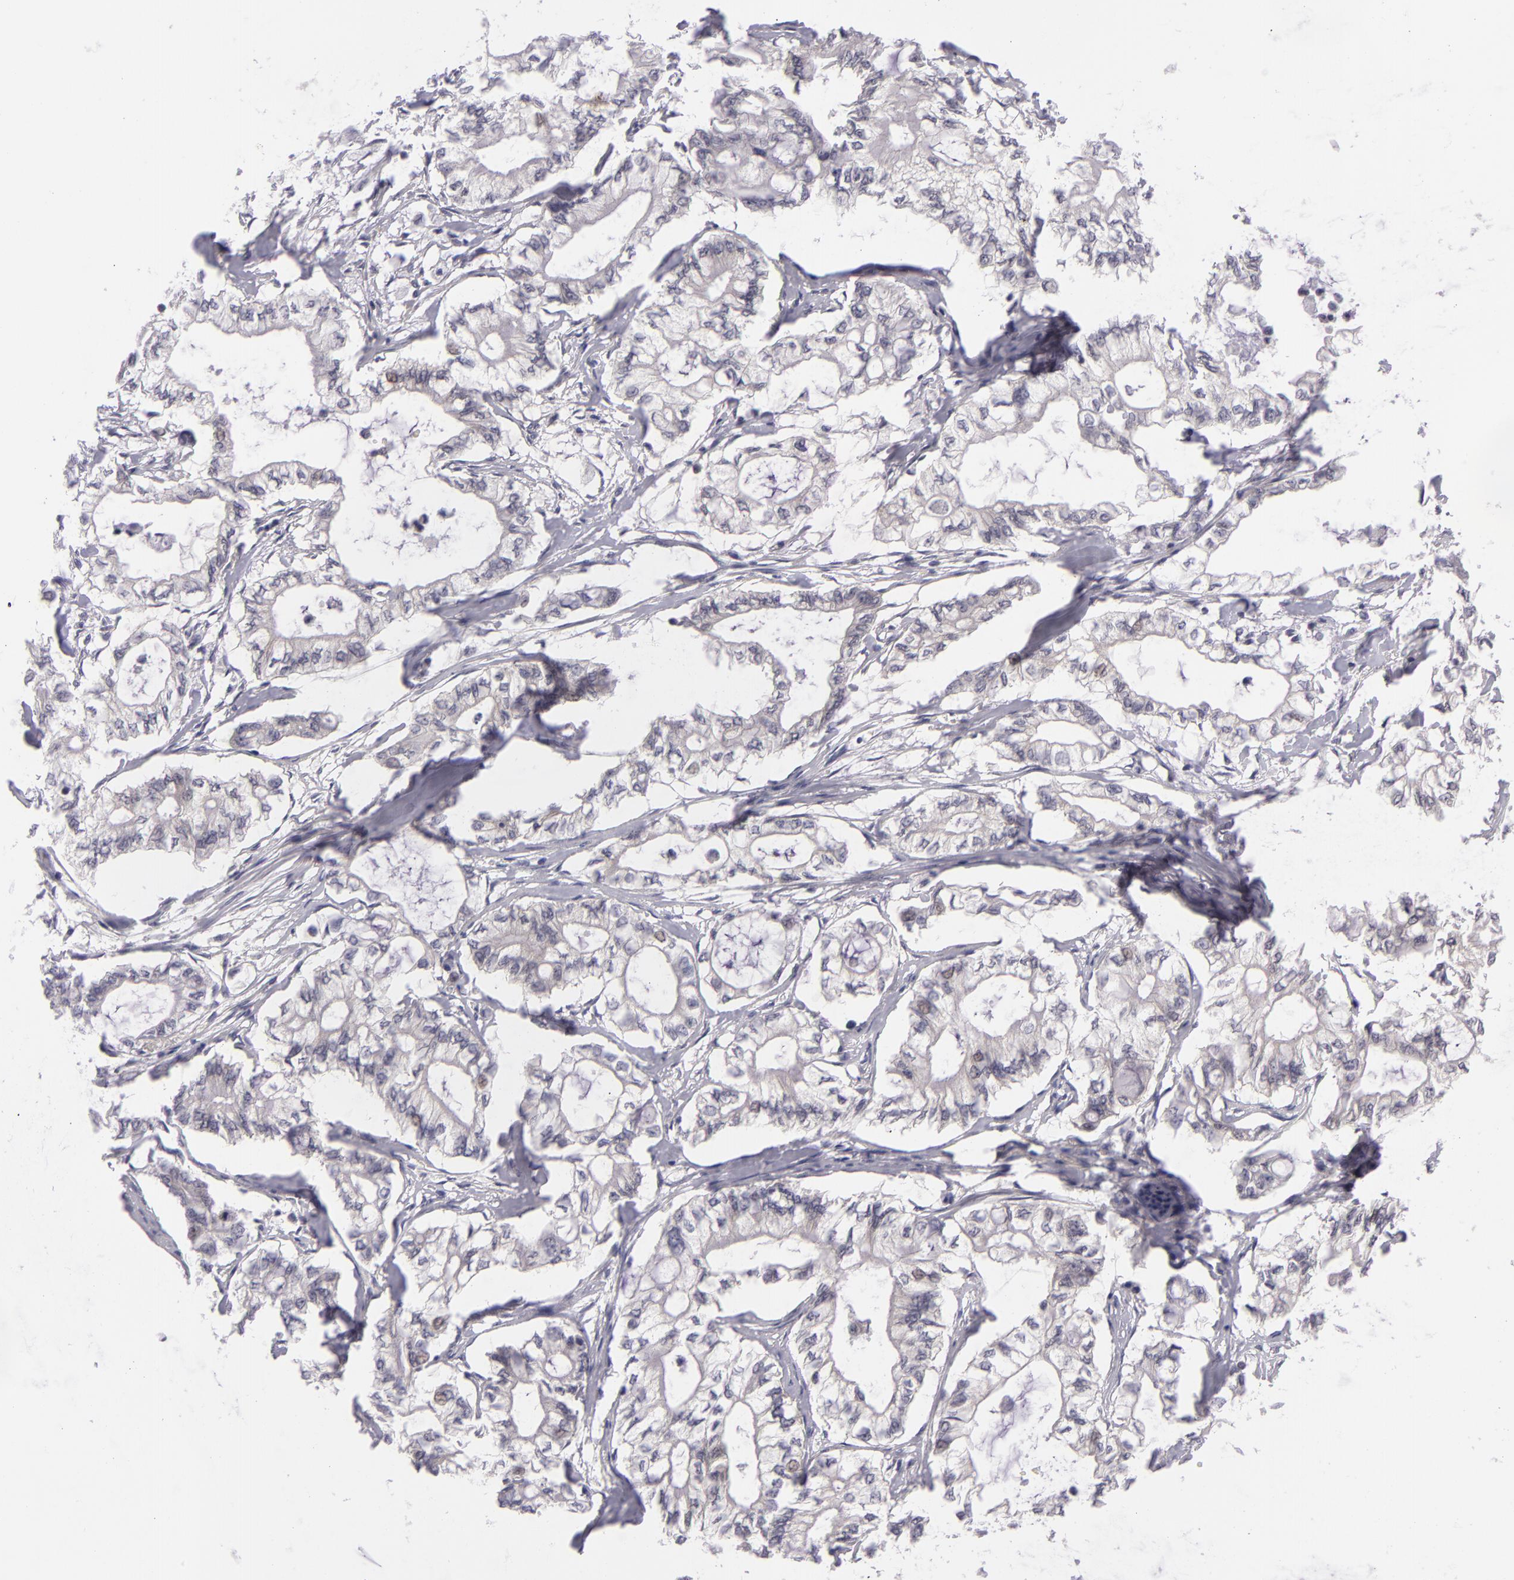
{"staining": {"intensity": "weak", "quantity": "<25%", "location": "cytoplasmic/membranous"}, "tissue": "pancreatic cancer", "cell_type": "Tumor cells", "image_type": "cancer", "snomed": [{"axis": "morphology", "description": "Adenocarcinoma, NOS"}, {"axis": "topography", "description": "Pancreas"}], "caption": "IHC photomicrograph of neoplastic tissue: pancreatic cancer (adenocarcinoma) stained with DAB (3,3'-diaminobenzidine) exhibits no significant protein positivity in tumor cells. The staining is performed using DAB (3,3'-diaminobenzidine) brown chromogen with nuclei counter-stained in using hematoxylin.", "gene": "BCL10", "patient": {"sex": "male", "age": 79}}